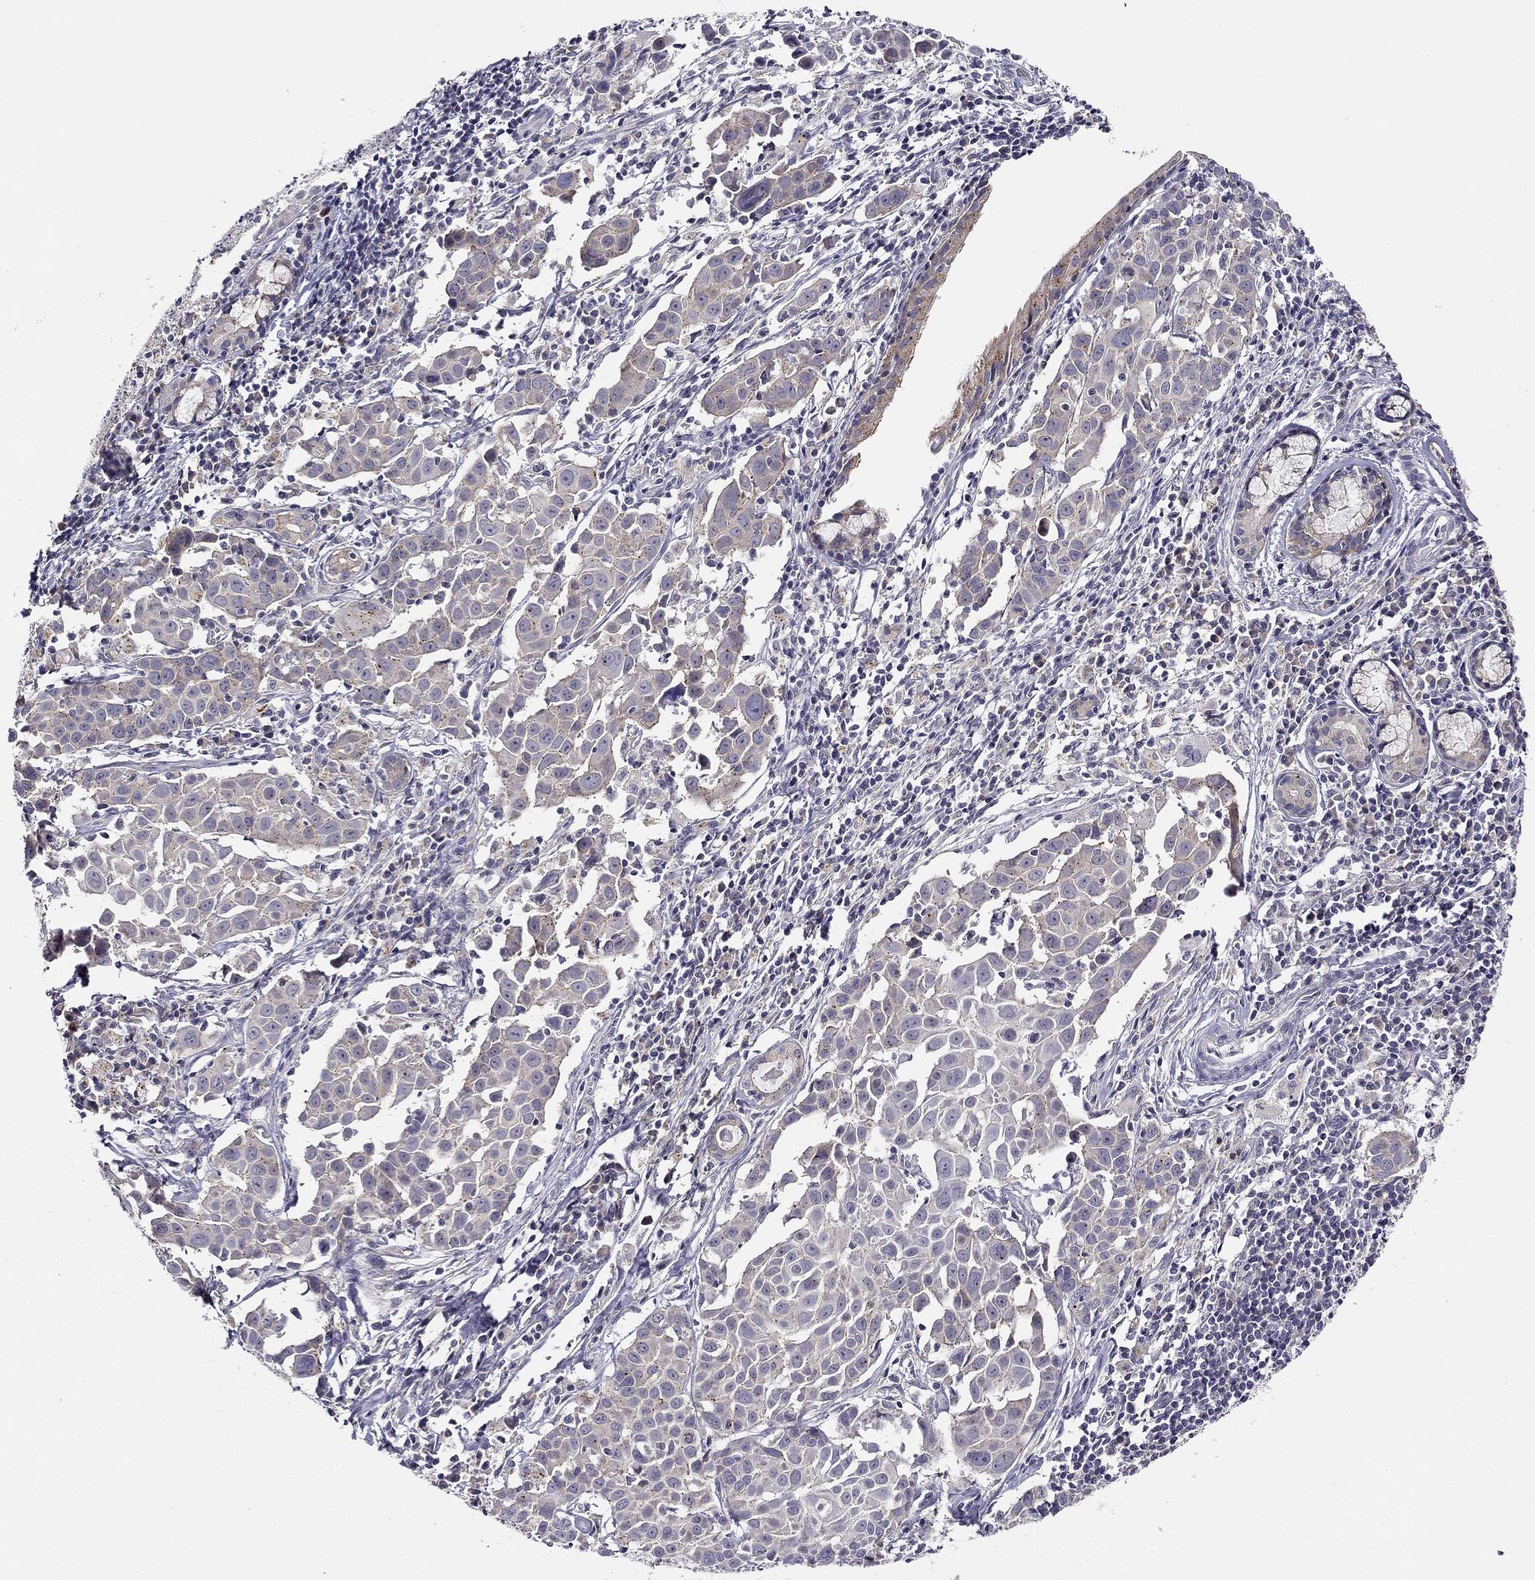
{"staining": {"intensity": "weak", "quantity": "<25%", "location": "cytoplasmic/membranous"}, "tissue": "lung cancer", "cell_type": "Tumor cells", "image_type": "cancer", "snomed": [{"axis": "morphology", "description": "Squamous cell carcinoma, NOS"}, {"axis": "topography", "description": "Lung"}], "caption": "Tumor cells are negative for brown protein staining in lung cancer (squamous cell carcinoma).", "gene": "CNR1", "patient": {"sex": "male", "age": 57}}